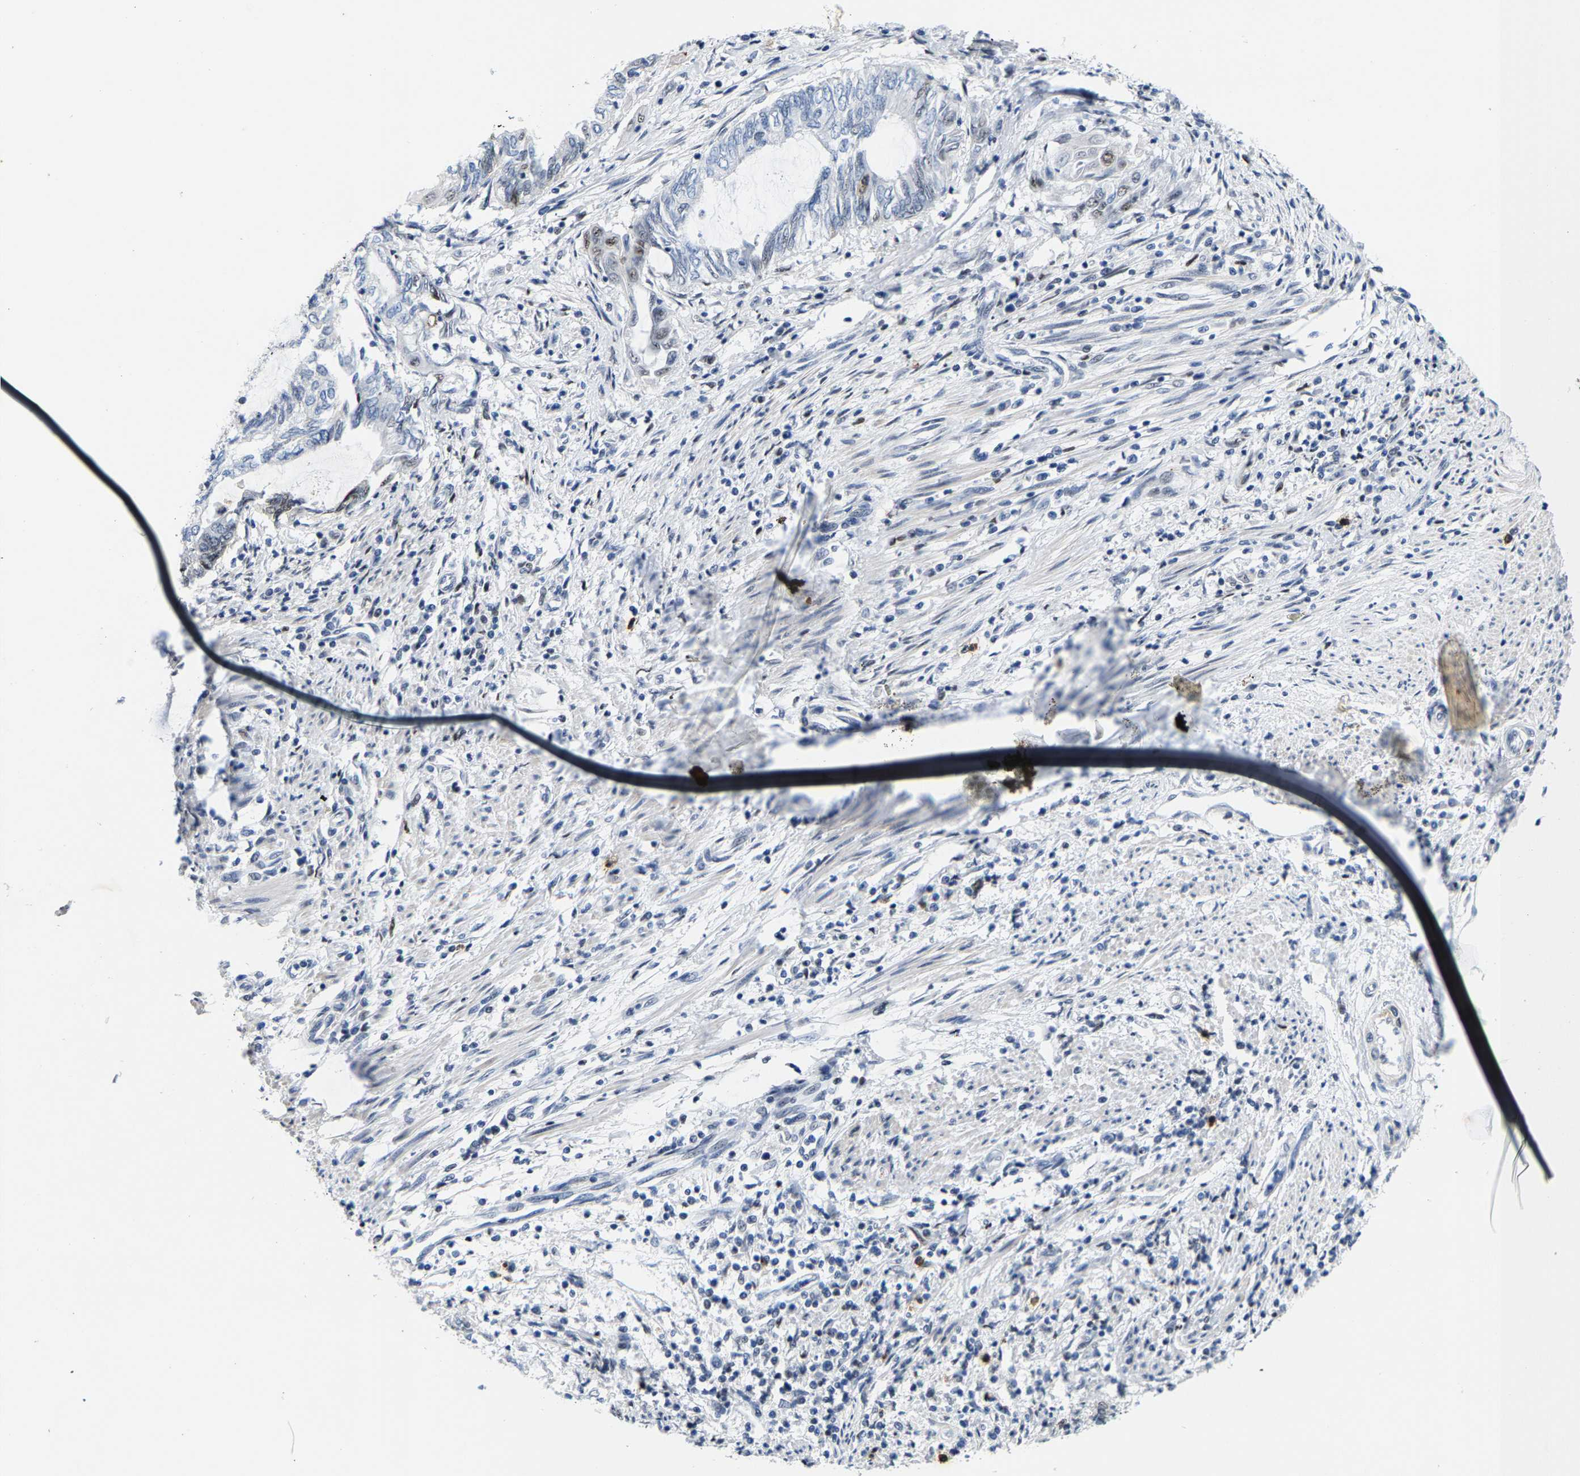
{"staining": {"intensity": "negative", "quantity": "none", "location": "none"}, "tissue": "endometrial cancer", "cell_type": "Tumor cells", "image_type": "cancer", "snomed": [{"axis": "morphology", "description": "Adenocarcinoma, NOS"}, {"axis": "topography", "description": "Uterus"}, {"axis": "topography", "description": "Endometrium"}], "caption": "This is an IHC photomicrograph of endometrial cancer (adenocarcinoma). There is no staining in tumor cells.", "gene": "SETD1B", "patient": {"sex": "female", "age": 70}}